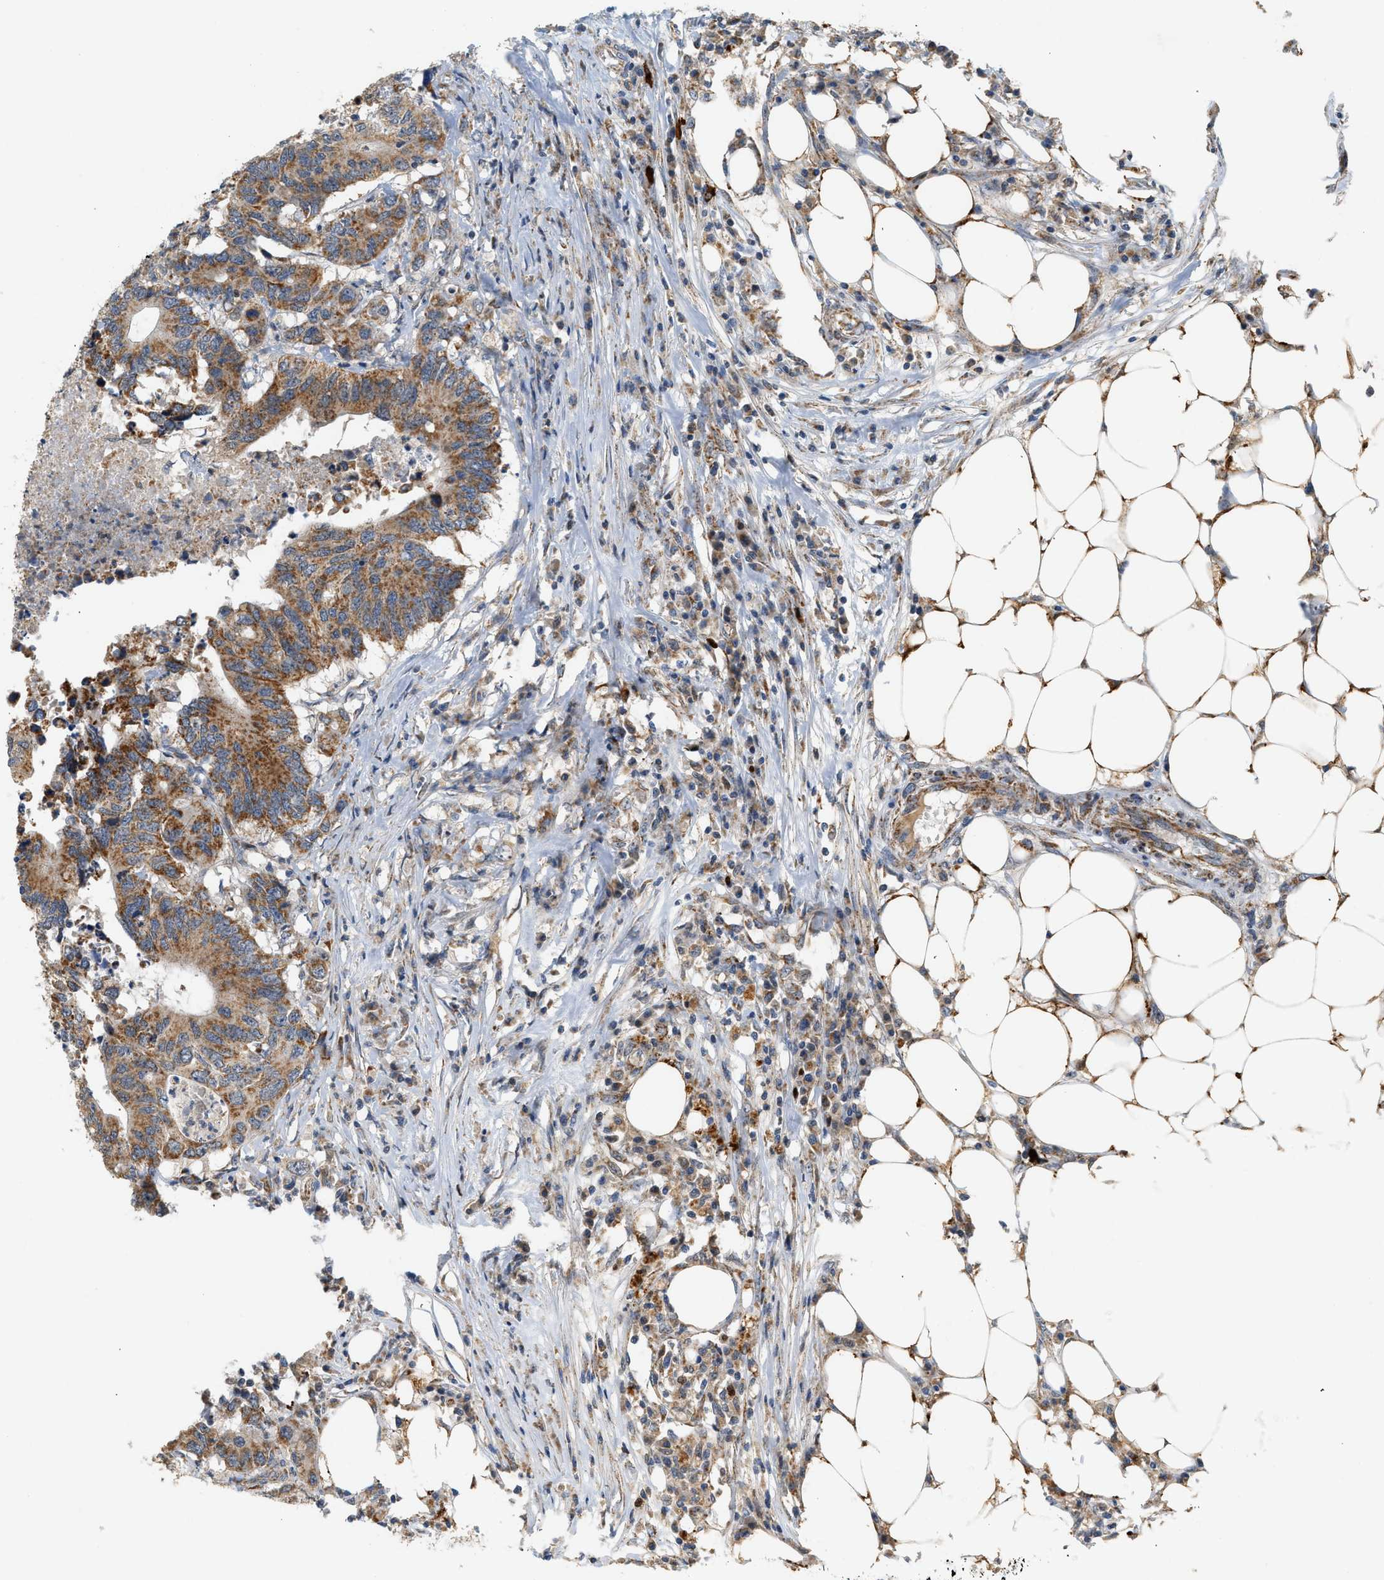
{"staining": {"intensity": "moderate", "quantity": ">75%", "location": "cytoplasmic/membranous"}, "tissue": "colorectal cancer", "cell_type": "Tumor cells", "image_type": "cancer", "snomed": [{"axis": "morphology", "description": "Adenocarcinoma, NOS"}, {"axis": "topography", "description": "Colon"}], "caption": "IHC (DAB) staining of human colorectal cancer (adenocarcinoma) displays moderate cytoplasmic/membranous protein staining in approximately >75% of tumor cells.", "gene": "MCU", "patient": {"sex": "male", "age": 71}}